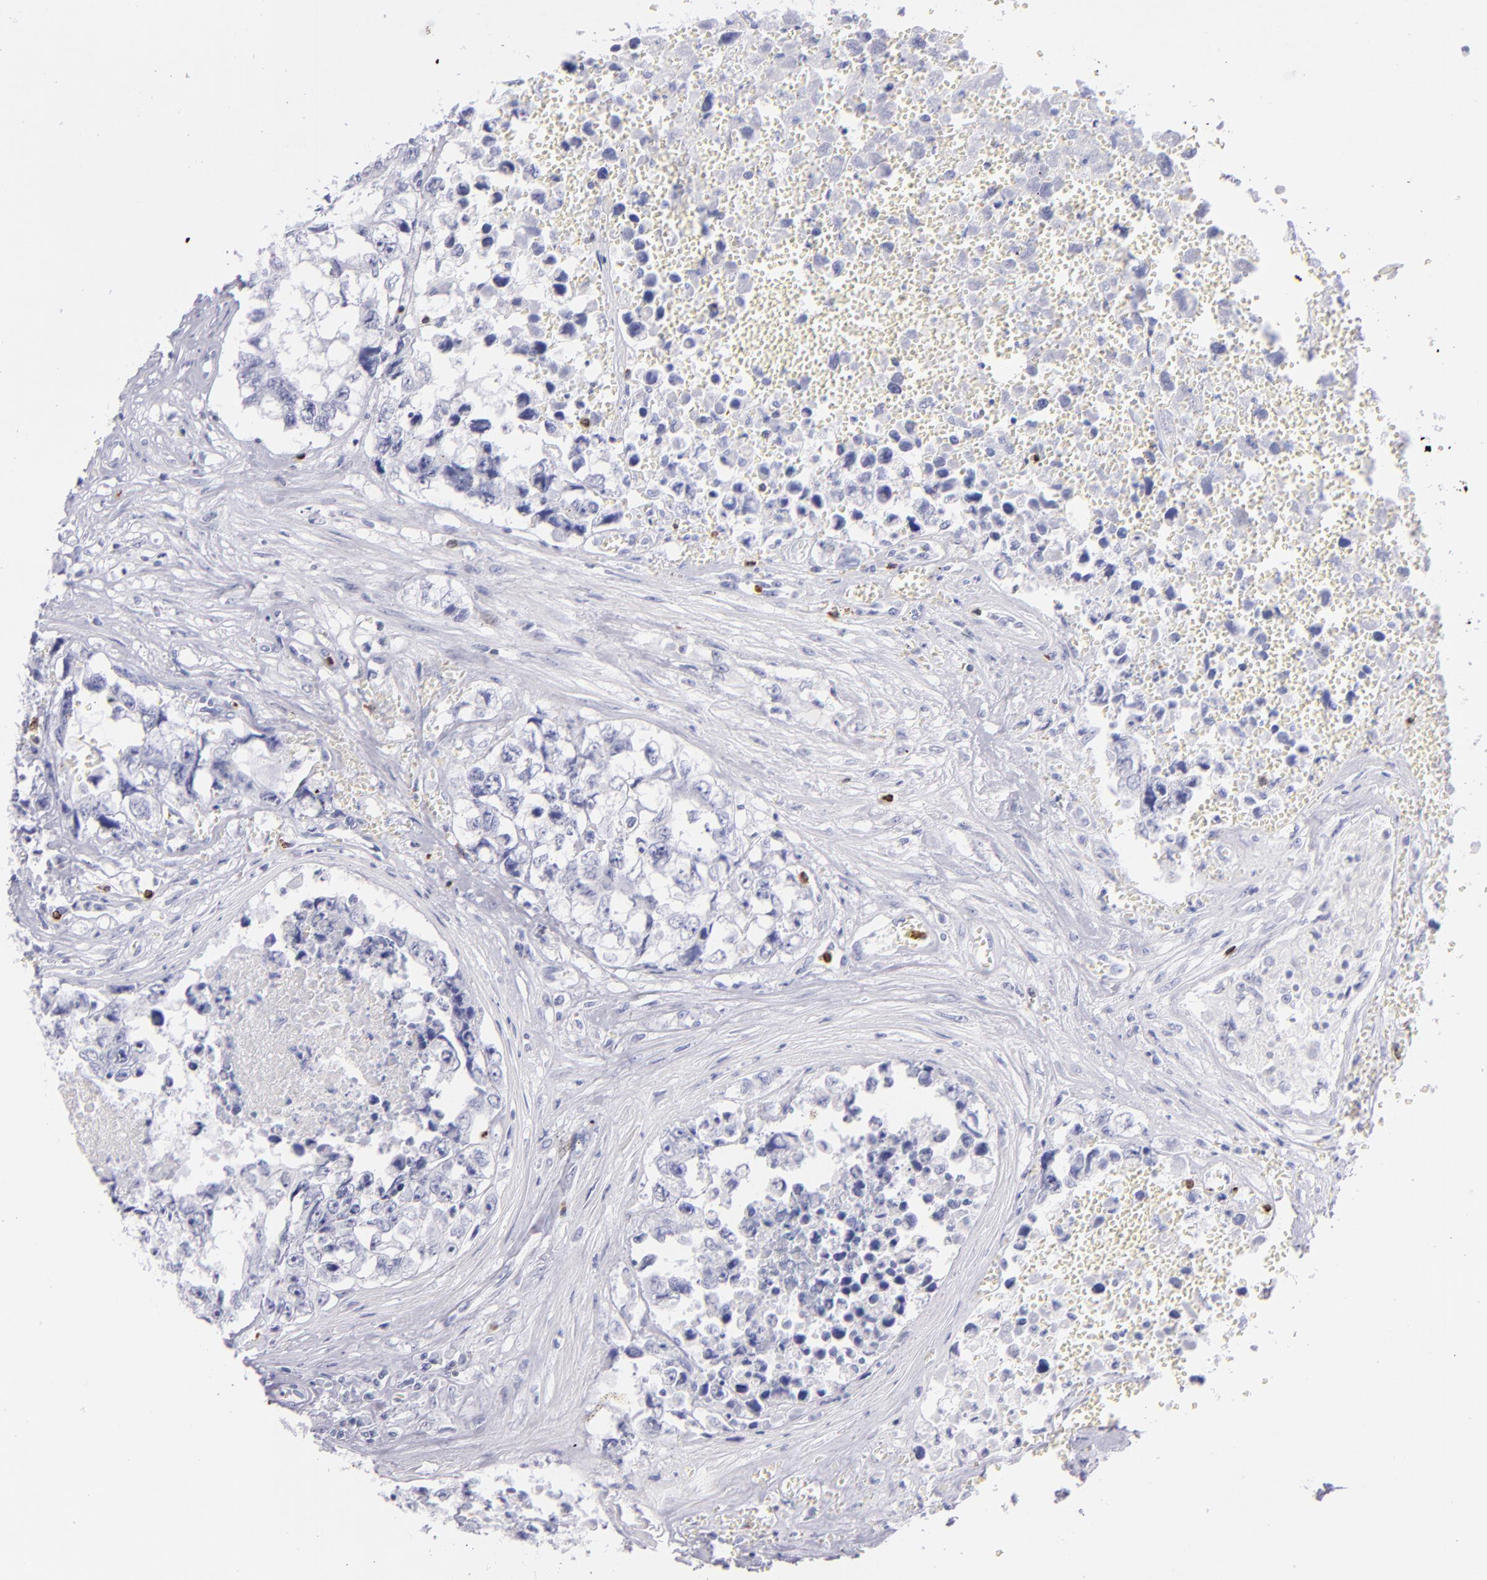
{"staining": {"intensity": "negative", "quantity": "none", "location": "none"}, "tissue": "testis cancer", "cell_type": "Tumor cells", "image_type": "cancer", "snomed": [{"axis": "morphology", "description": "Carcinoma, Embryonal, NOS"}, {"axis": "topography", "description": "Testis"}], "caption": "DAB immunohistochemical staining of human embryonal carcinoma (testis) demonstrates no significant expression in tumor cells. (DAB (3,3'-diaminobenzidine) immunohistochemistry visualized using brightfield microscopy, high magnification).", "gene": "PRF1", "patient": {"sex": "male", "age": 31}}